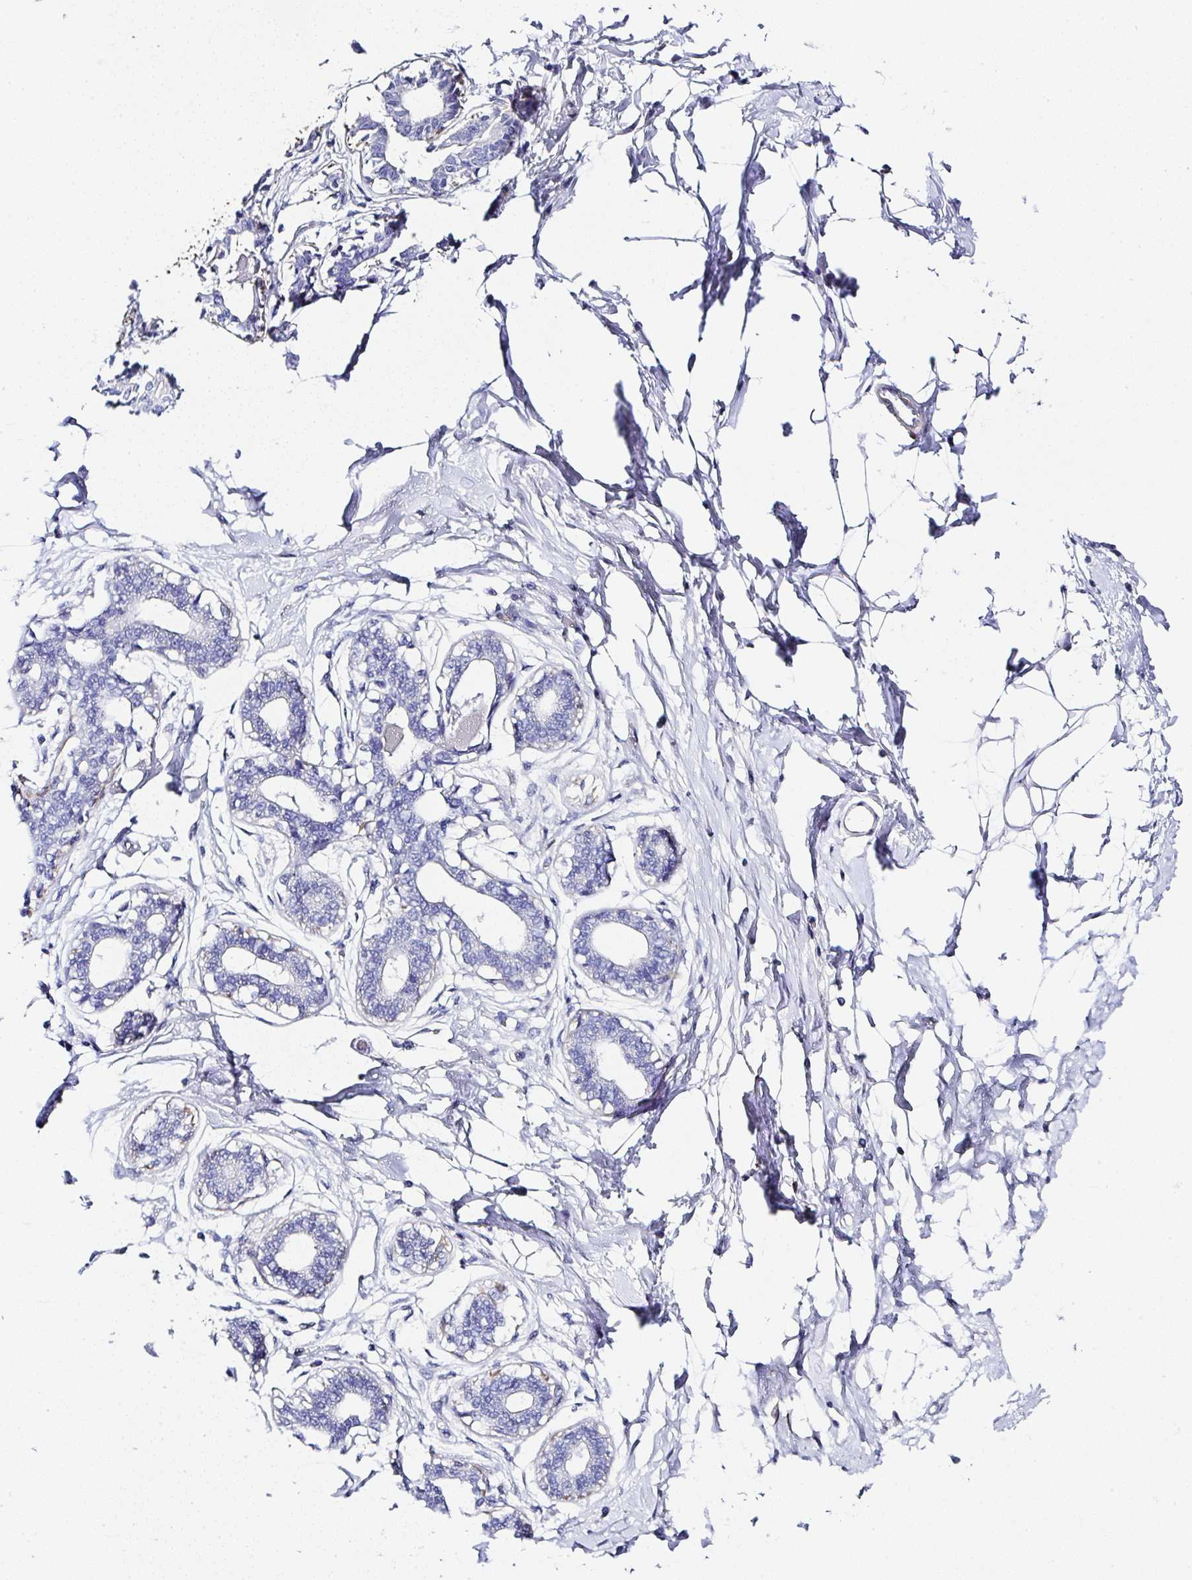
{"staining": {"intensity": "negative", "quantity": "none", "location": "none"}, "tissue": "breast", "cell_type": "Adipocytes", "image_type": "normal", "snomed": [{"axis": "morphology", "description": "Normal tissue, NOS"}, {"axis": "topography", "description": "Breast"}], "caption": "Human breast stained for a protein using immunohistochemistry (IHC) shows no positivity in adipocytes.", "gene": "PPFIA4", "patient": {"sex": "female", "age": 45}}